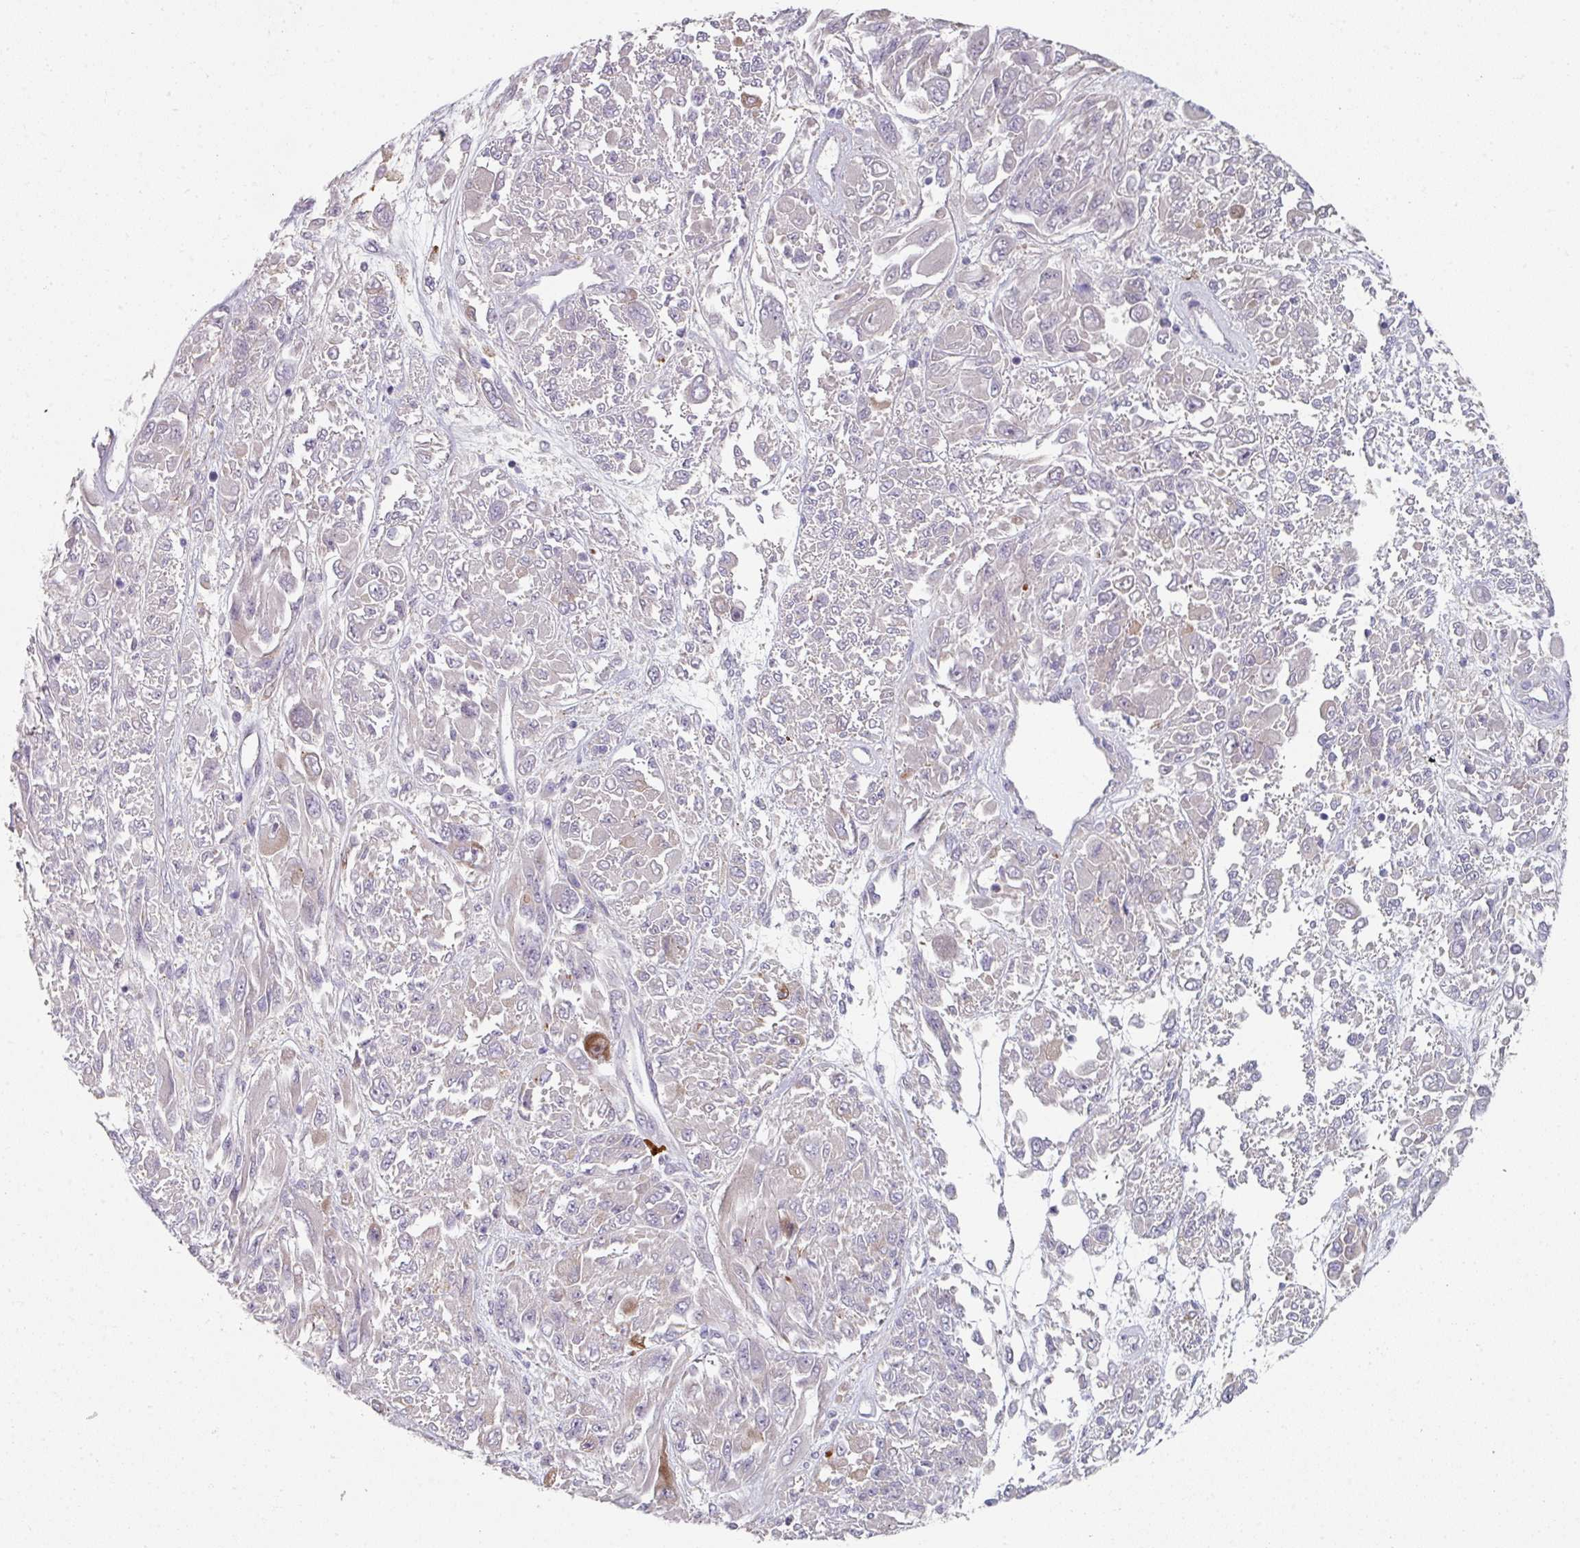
{"staining": {"intensity": "moderate", "quantity": "<25%", "location": "cytoplasmic/membranous"}, "tissue": "melanoma", "cell_type": "Tumor cells", "image_type": "cancer", "snomed": [{"axis": "morphology", "description": "Malignant melanoma, NOS"}, {"axis": "topography", "description": "Skin"}], "caption": "Malignant melanoma was stained to show a protein in brown. There is low levels of moderate cytoplasmic/membranous expression in approximately <25% of tumor cells. (Brightfield microscopy of DAB IHC at high magnification).", "gene": "WSB2", "patient": {"sex": "female", "age": 91}}